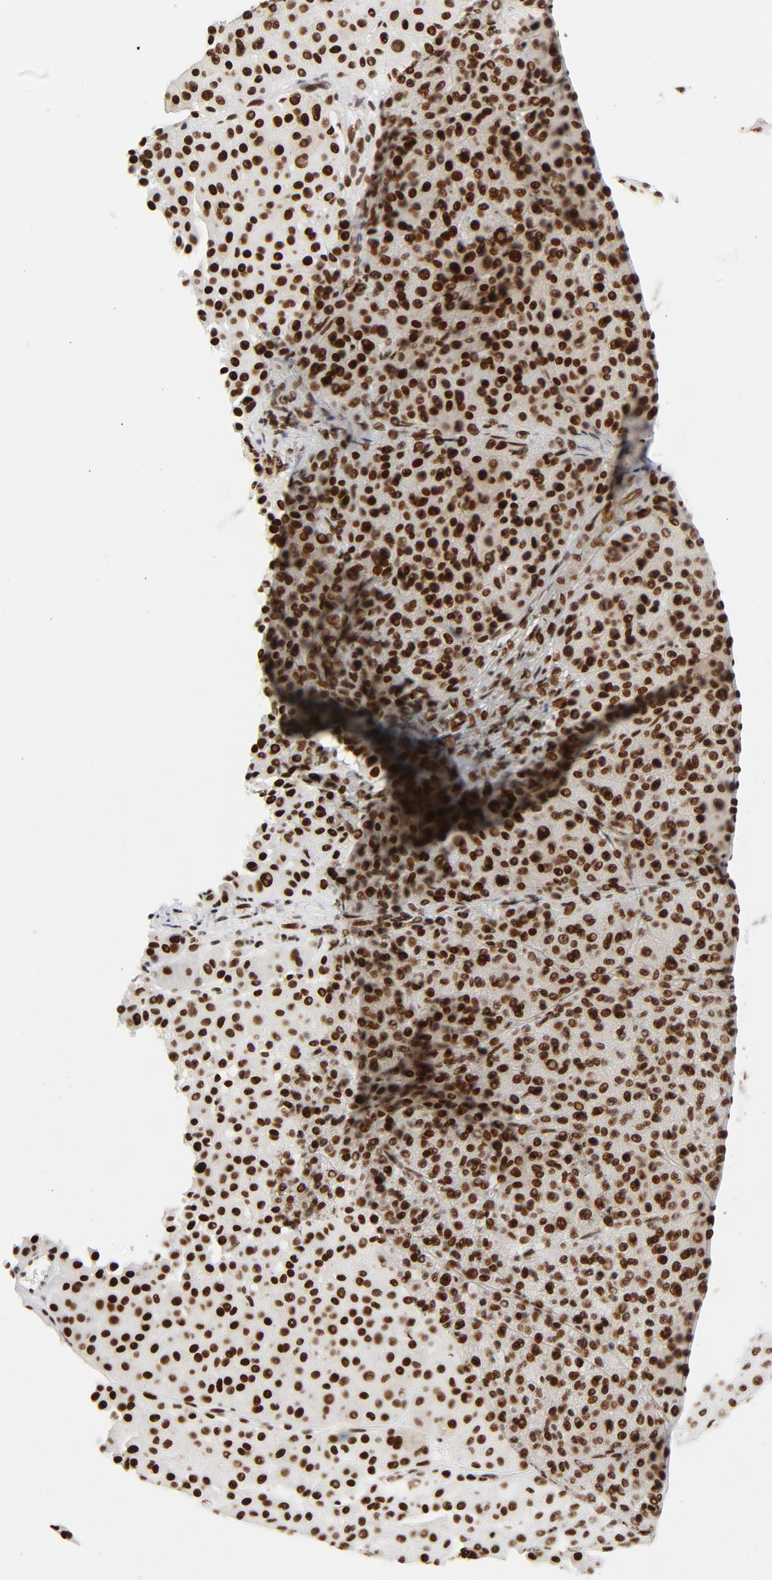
{"staining": {"intensity": "strong", "quantity": ">75%", "location": "nuclear"}, "tissue": "melanoma", "cell_type": "Tumor cells", "image_type": "cancer", "snomed": [{"axis": "morphology", "description": "Normal tissue, NOS"}, {"axis": "morphology", "description": "Malignant melanoma, Metastatic site"}, {"axis": "topography", "description": "Skin"}], "caption": "The photomicrograph exhibits immunohistochemical staining of melanoma. There is strong nuclear staining is identified in approximately >75% of tumor cells.", "gene": "GTF2H1", "patient": {"sex": "male", "age": 41}}